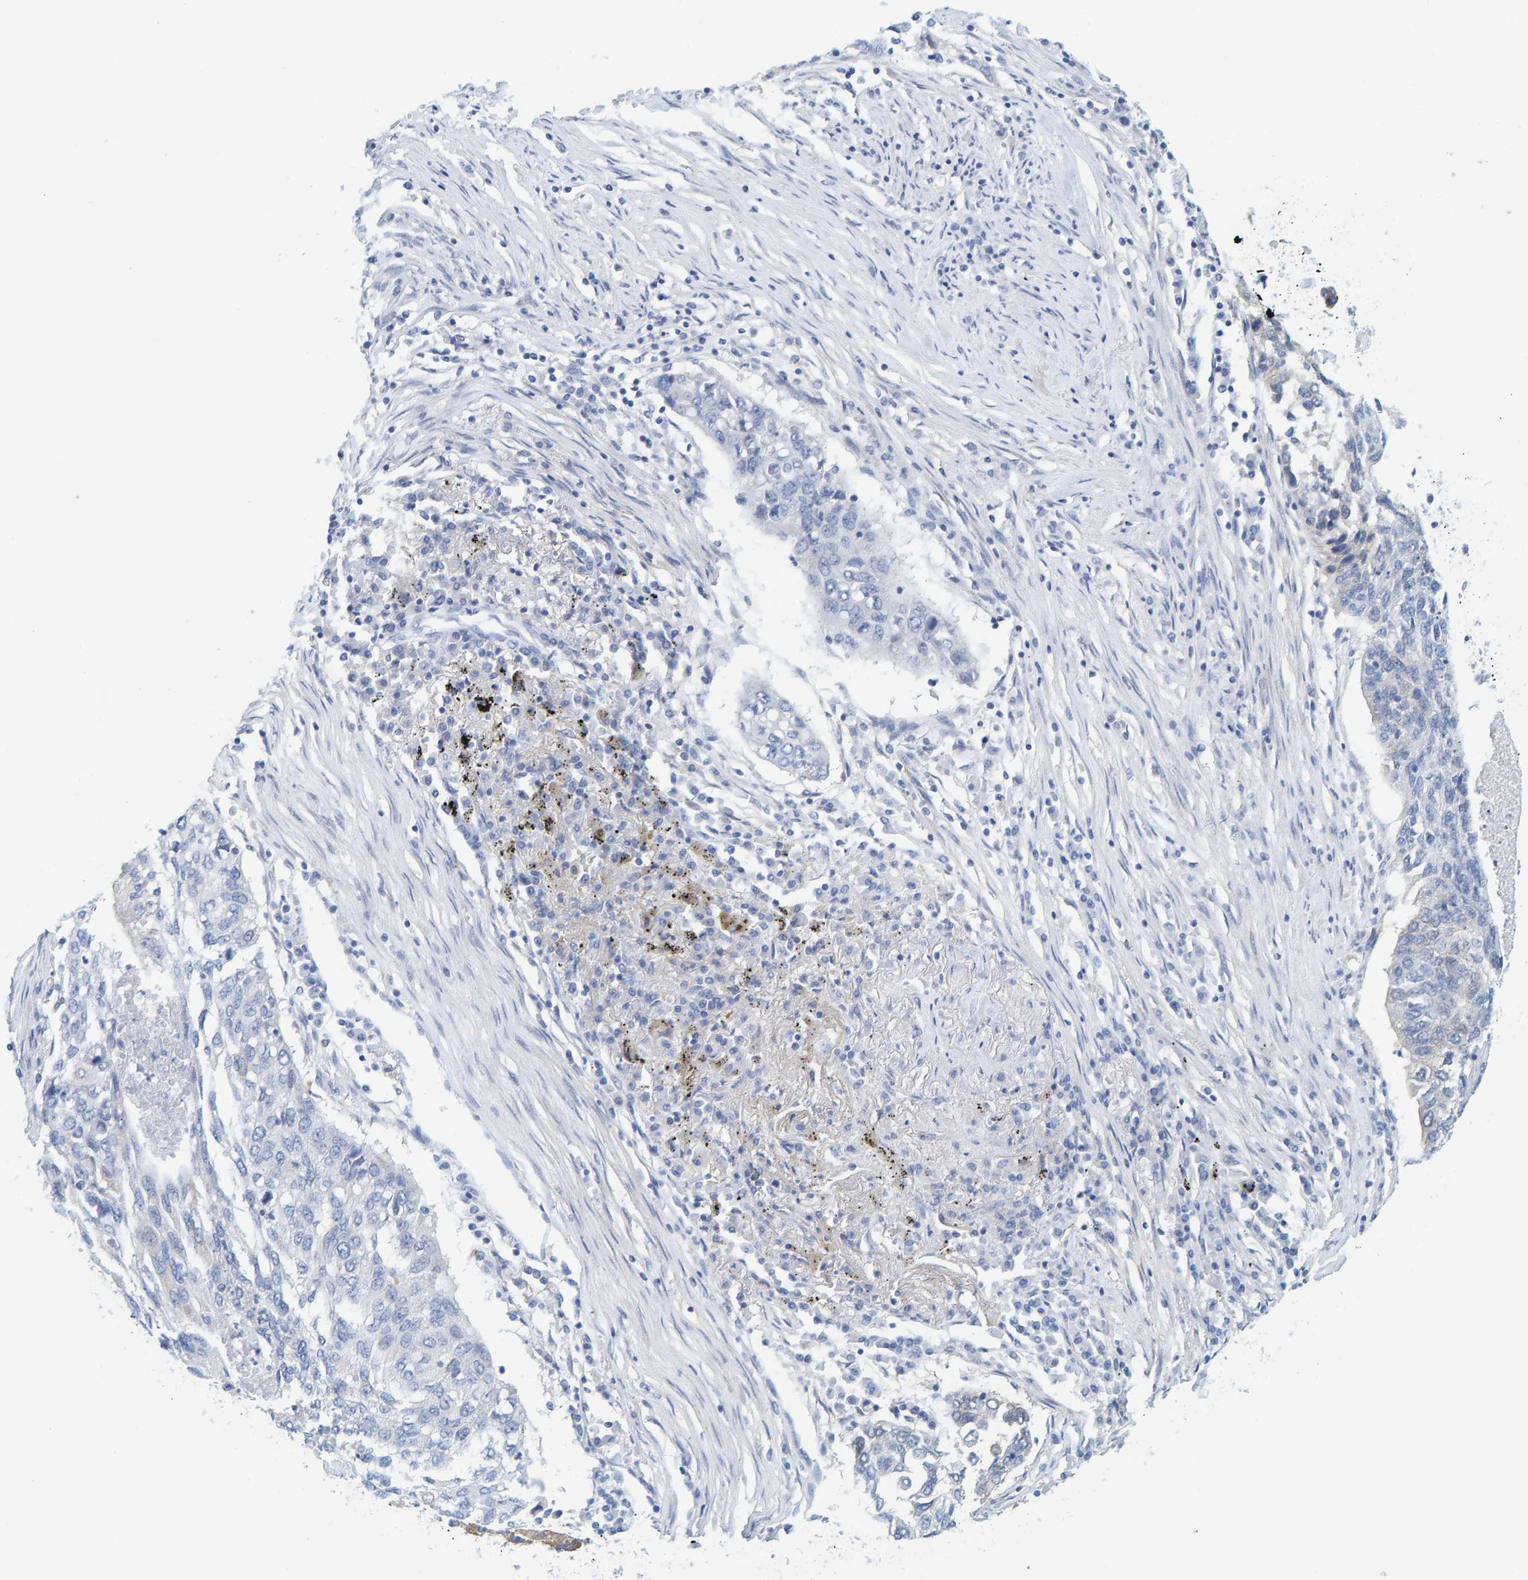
{"staining": {"intensity": "negative", "quantity": "none", "location": "none"}, "tissue": "lung cancer", "cell_type": "Tumor cells", "image_type": "cancer", "snomed": [{"axis": "morphology", "description": "Squamous cell carcinoma, NOS"}, {"axis": "topography", "description": "Lung"}], "caption": "Immunohistochemical staining of lung squamous cell carcinoma shows no significant expression in tumor cells.", "gene": "KLHL11", "patient": {"sex": "female", "age": 63}}